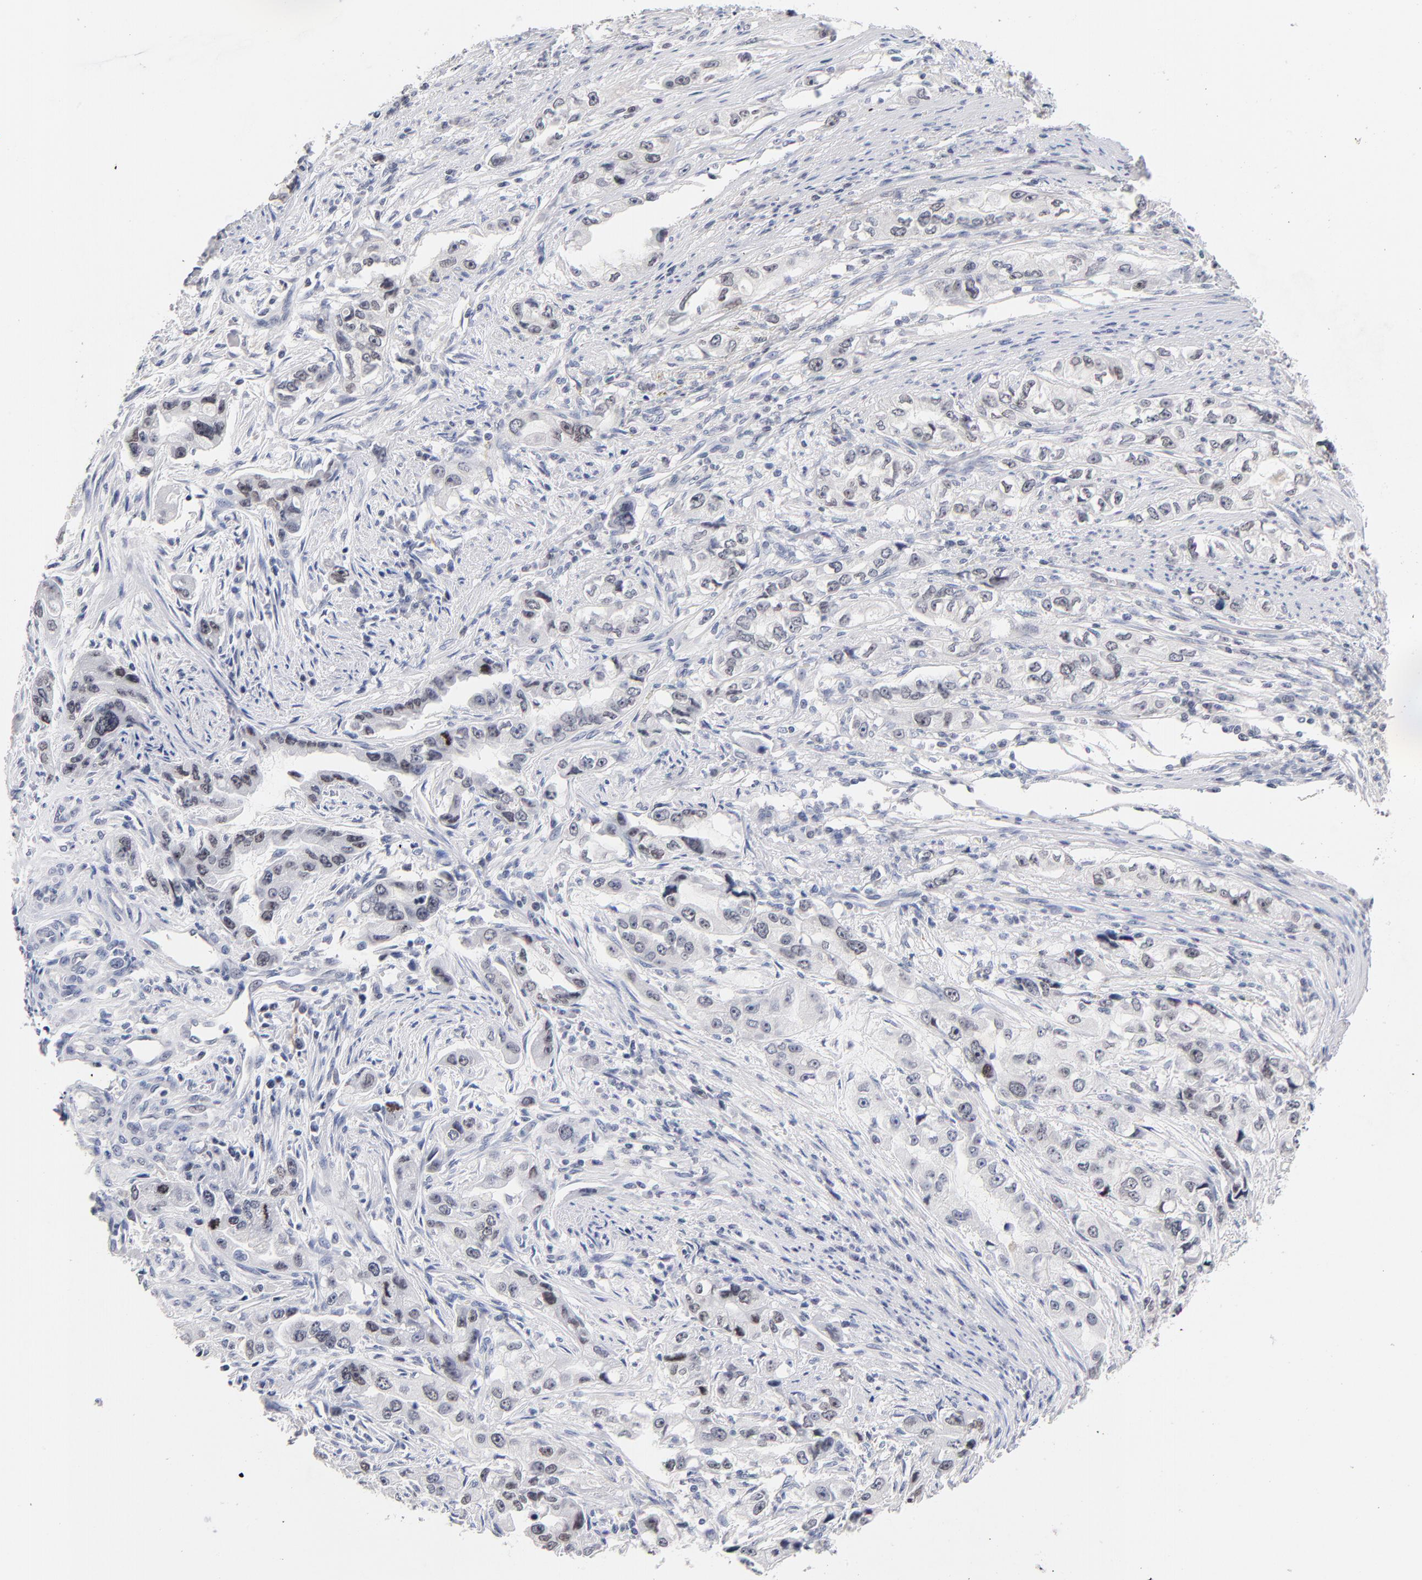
{"staining": {"intensity": "weak", "quantity": "25%-75%", "location": "nuclear"}, "tissue": "stomach cancer", "cell_type": "Tumor cells", "image_type": "cancer", "snomed": [{"axis": "morphology", "description": "Adenocarcinoma, NOS"}, {"axis": "topography", "description": "Stomach, lower"}], "caption": "A histopathology image showing weak nuclear expression in approximately 25%-75% of tumor cells in stomach cancer (adenocarcinoma), as visualized by brown immunohistochemical staining.", "gene": "ORC2", "patient": {"sex": "female", "age": 93}}